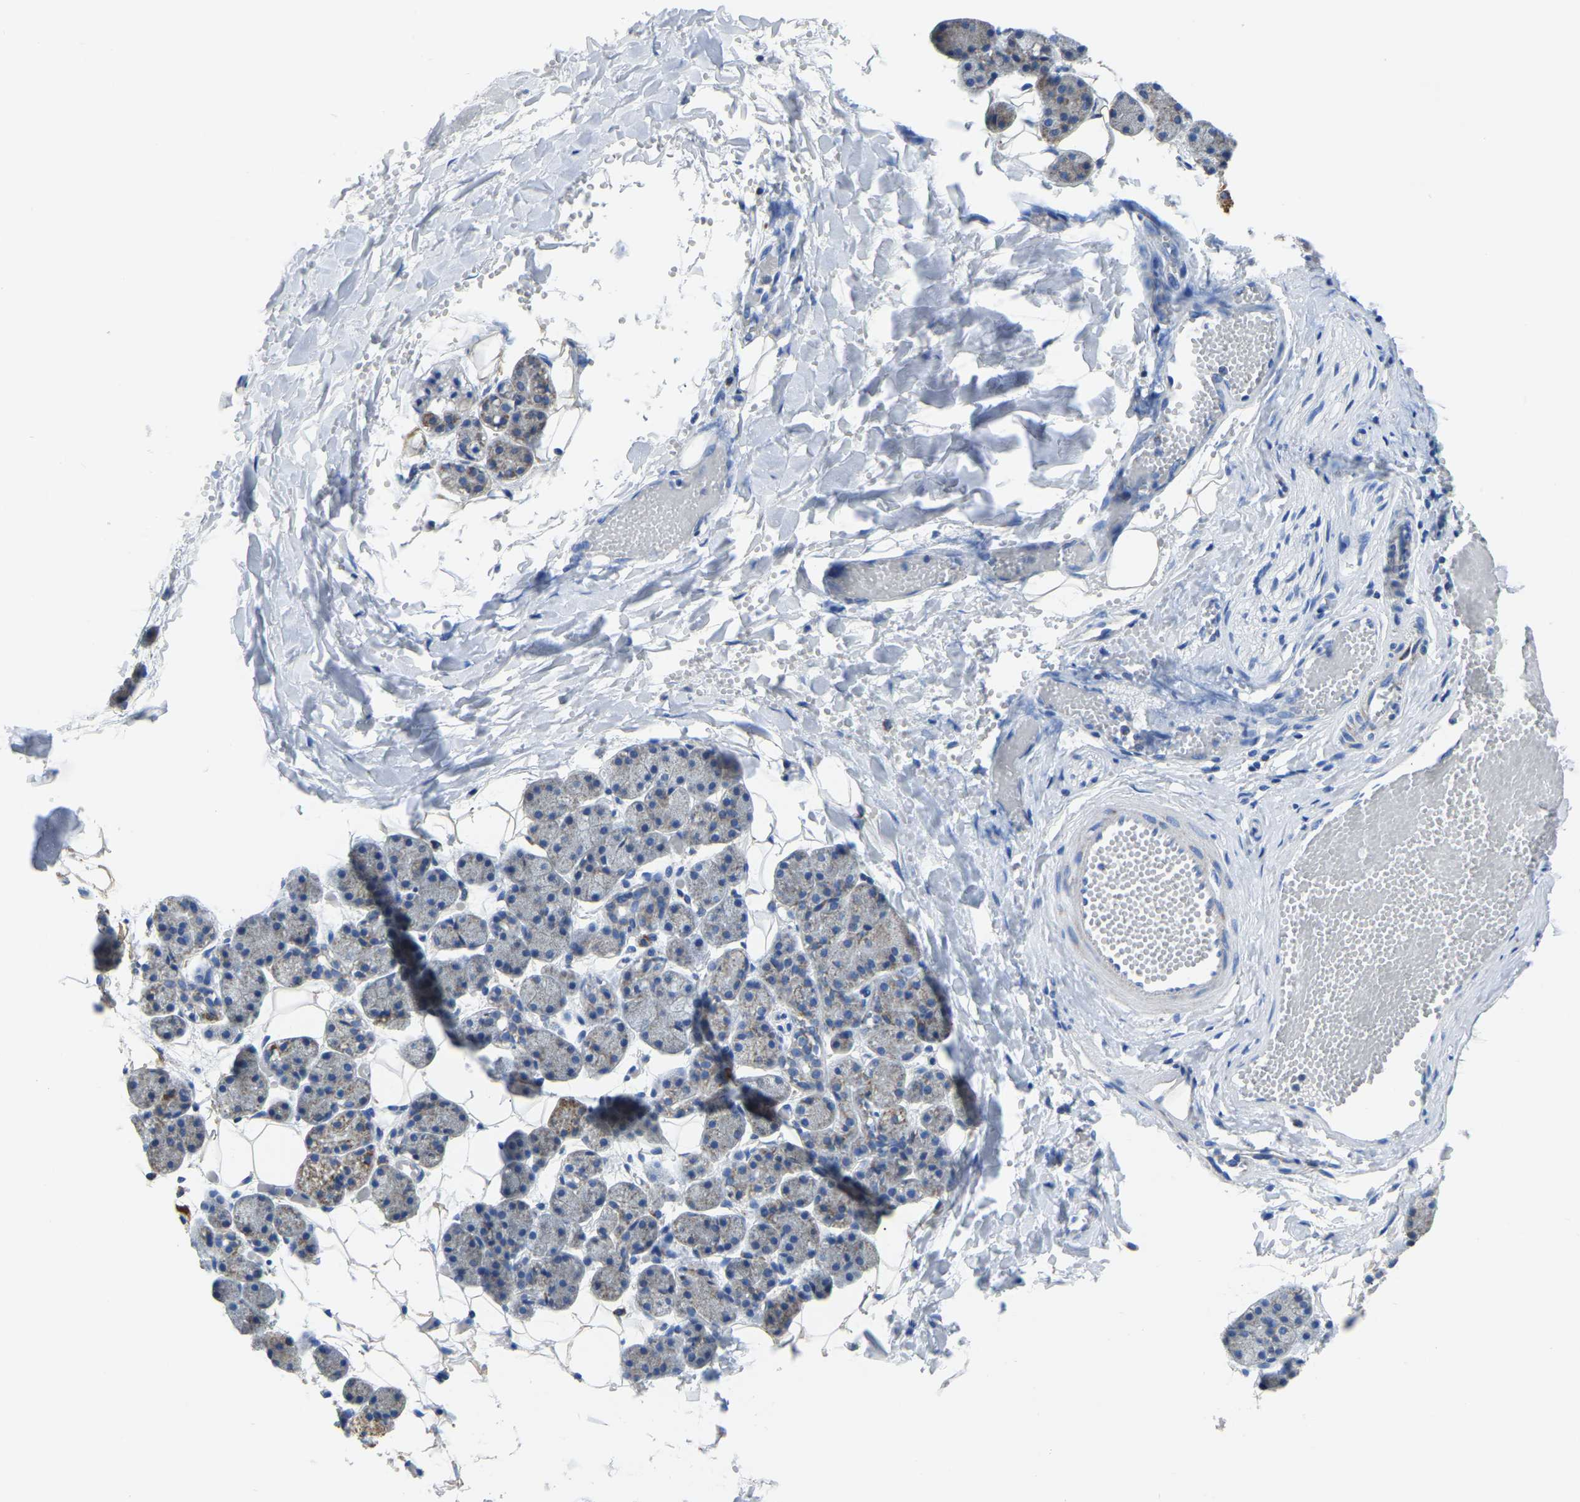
{"staining": {"intensity": "moderate", "quantity": "<25%", "location": "cytoplasmic/membranous"}, "tissue": "salivary gland", "cell_type": "Glandular cells", "image_type": "normal", "snomed": [{"axis": "morphology", "description": "Normal tissue, NOS"}, {"axis": "topography", "description": "Salivary gland"}], "caption": "Immunohistochemical staining of unremarkable human salivary gland demonstrates moderate cytoplasmic/membranous protein positivity in approximately <25% of glandular cells.", "gene": "ETFA", "patient": {"sex": "female", "age": 33}}